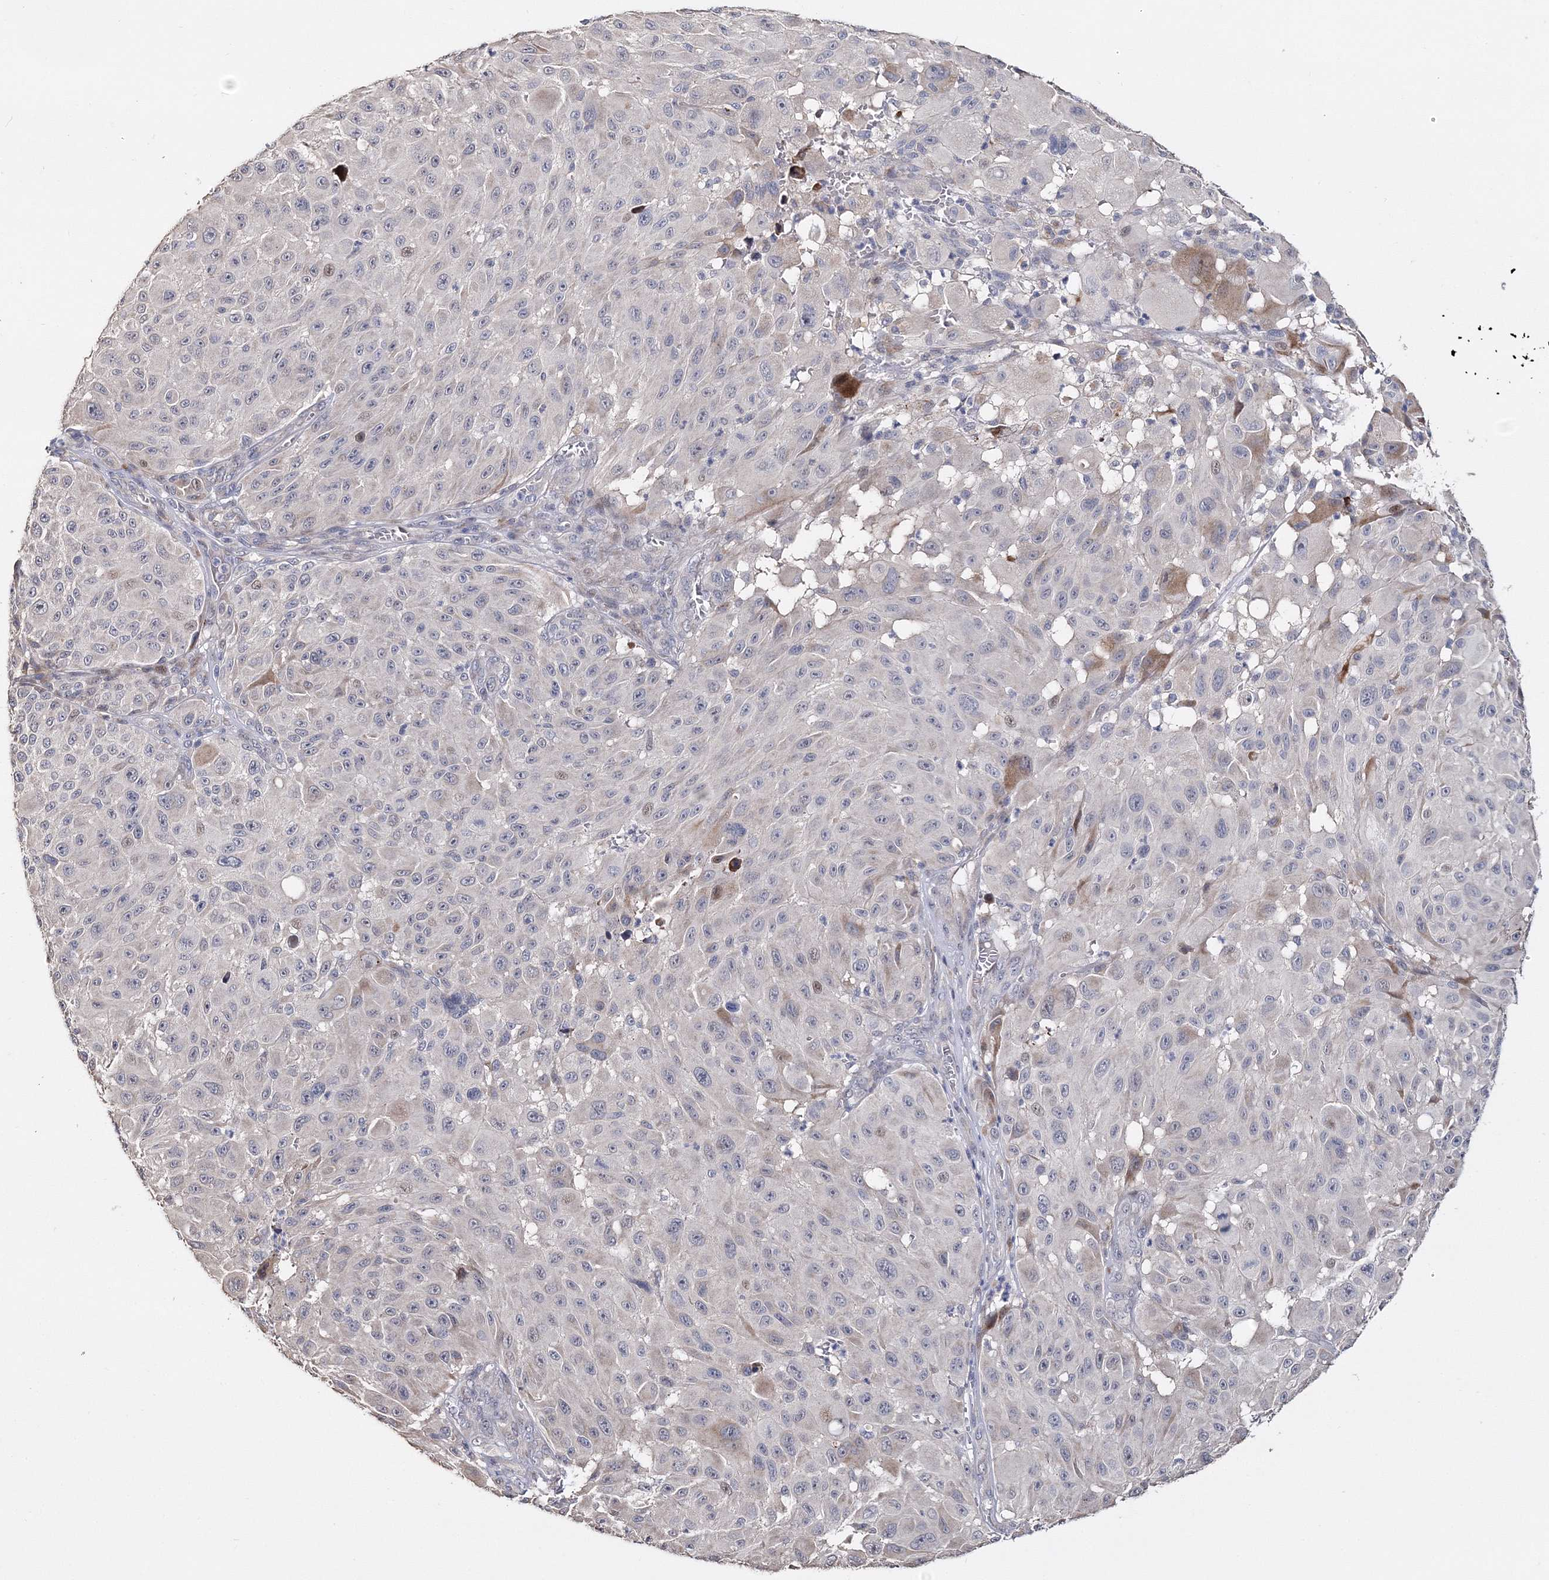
{"staining": {"intensity": "negative", "quantity": "none", "location": "none"}, "tissue": "melanoma", "cell_type": "Tumor cells", "image_type": "cancer", "snomed": [{"axis": "morphology", "description": "Malignant melanoma, NOS"}, {"axis": "topography", "description": "Skin"}], "caption": "Immunohistochemistry (IHC) of human malignant melanoma demonstrates no expression in tumor cells.", "gene": "GJB5", "patient": {"sex": "male", "age": 83}}